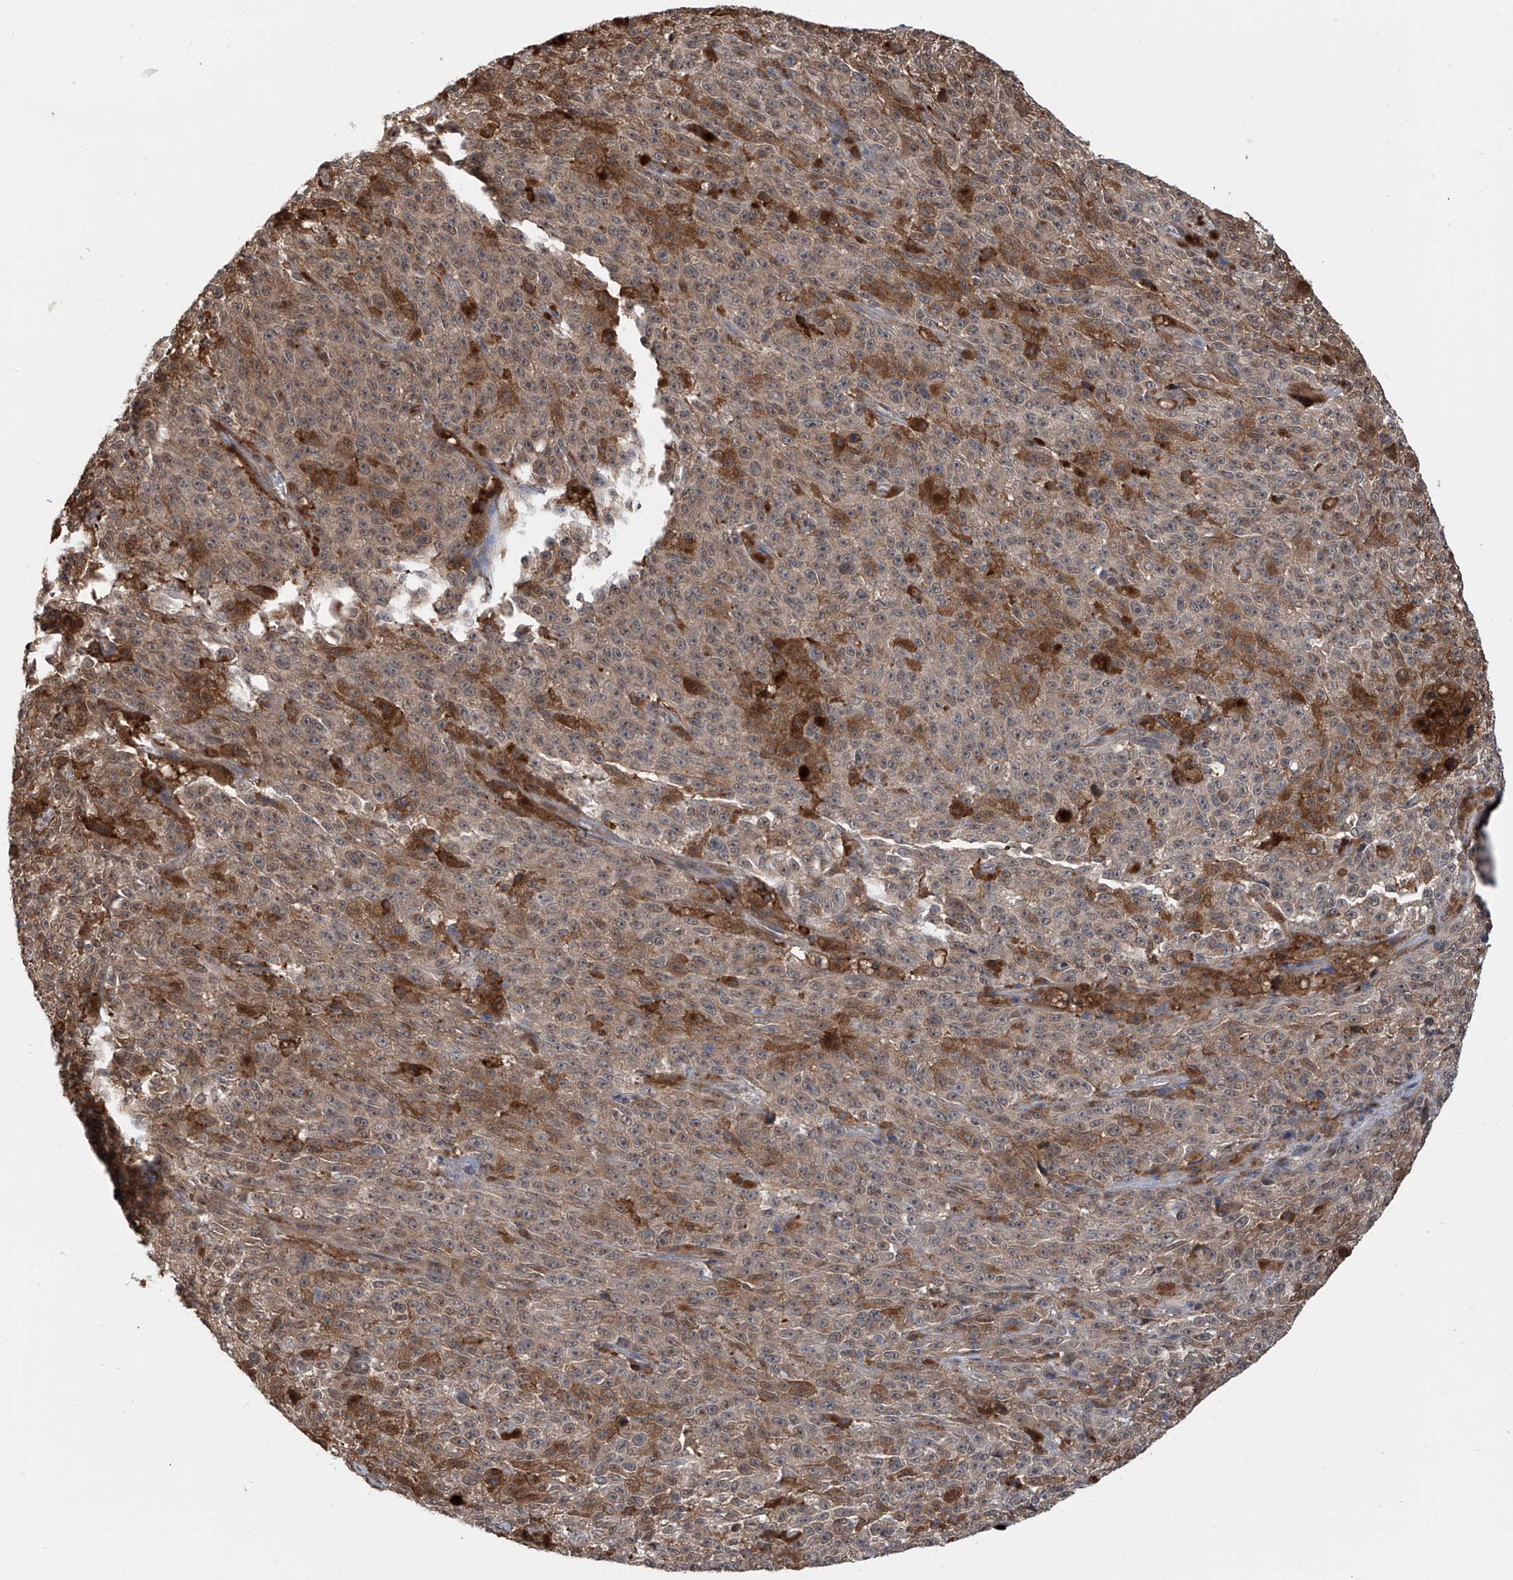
{"staining": {"intensity": "weak", "quantity": "25%-75%", "location": "cytoplasmic/membranous"}, "tissue": "melanoma", "cell_type": "Tumor cells", "image_type": "cancer", "snomed": [{"axis": "morphology", "description": "Malignant melanoma, NOS"}, {"axis": "topography", "description": "Skin"}], "caption": "This is an image of IHC staining of malignant melanoma, which shows weak positivity in the cytoplasmic/membranous of tumor cells.", "gene": "HOXC8", "patient": {"sex": "female", "age": 82}}